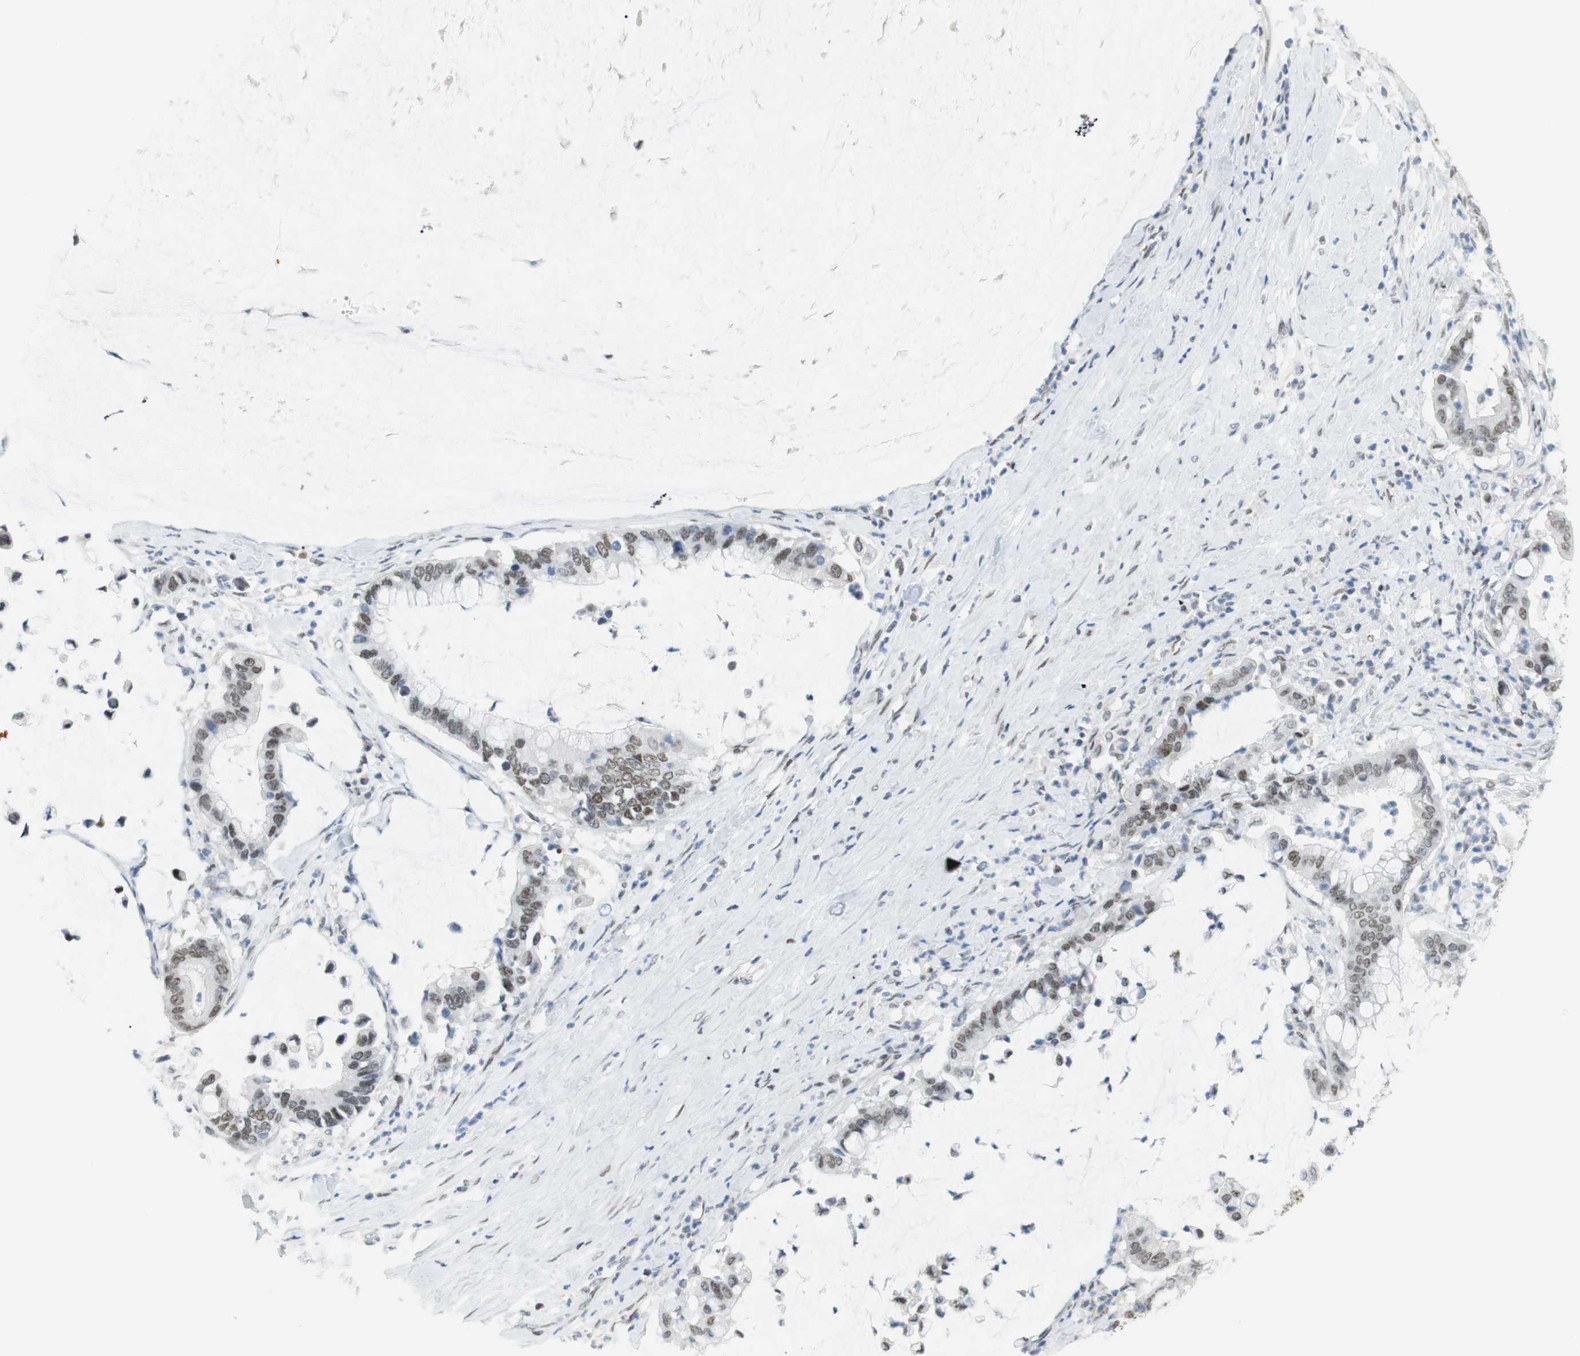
{"staining": {"intensity": "weak", "quantity": ">75%", "location": "nuclear"}, "tissue": "pancreatic cancer", "cell_type": "Tumor cells", "image_type": "cancer", "snomed": [{"axis": "morphology", "description": "Adenocarcinoma, NOS"}, {"axis": "topography", "description": "Pancreas"}], "caption": "Pancreatic adenocarcinoma tissue shows weak nuclear positivity in about >75% of tumor cells Using DAB (brown) and hematoxylin (blue) stains, captured at high magnification using brightfield microscopy.", "gene": "BMI1", "patient": {"sex": "male", "age": 41}}